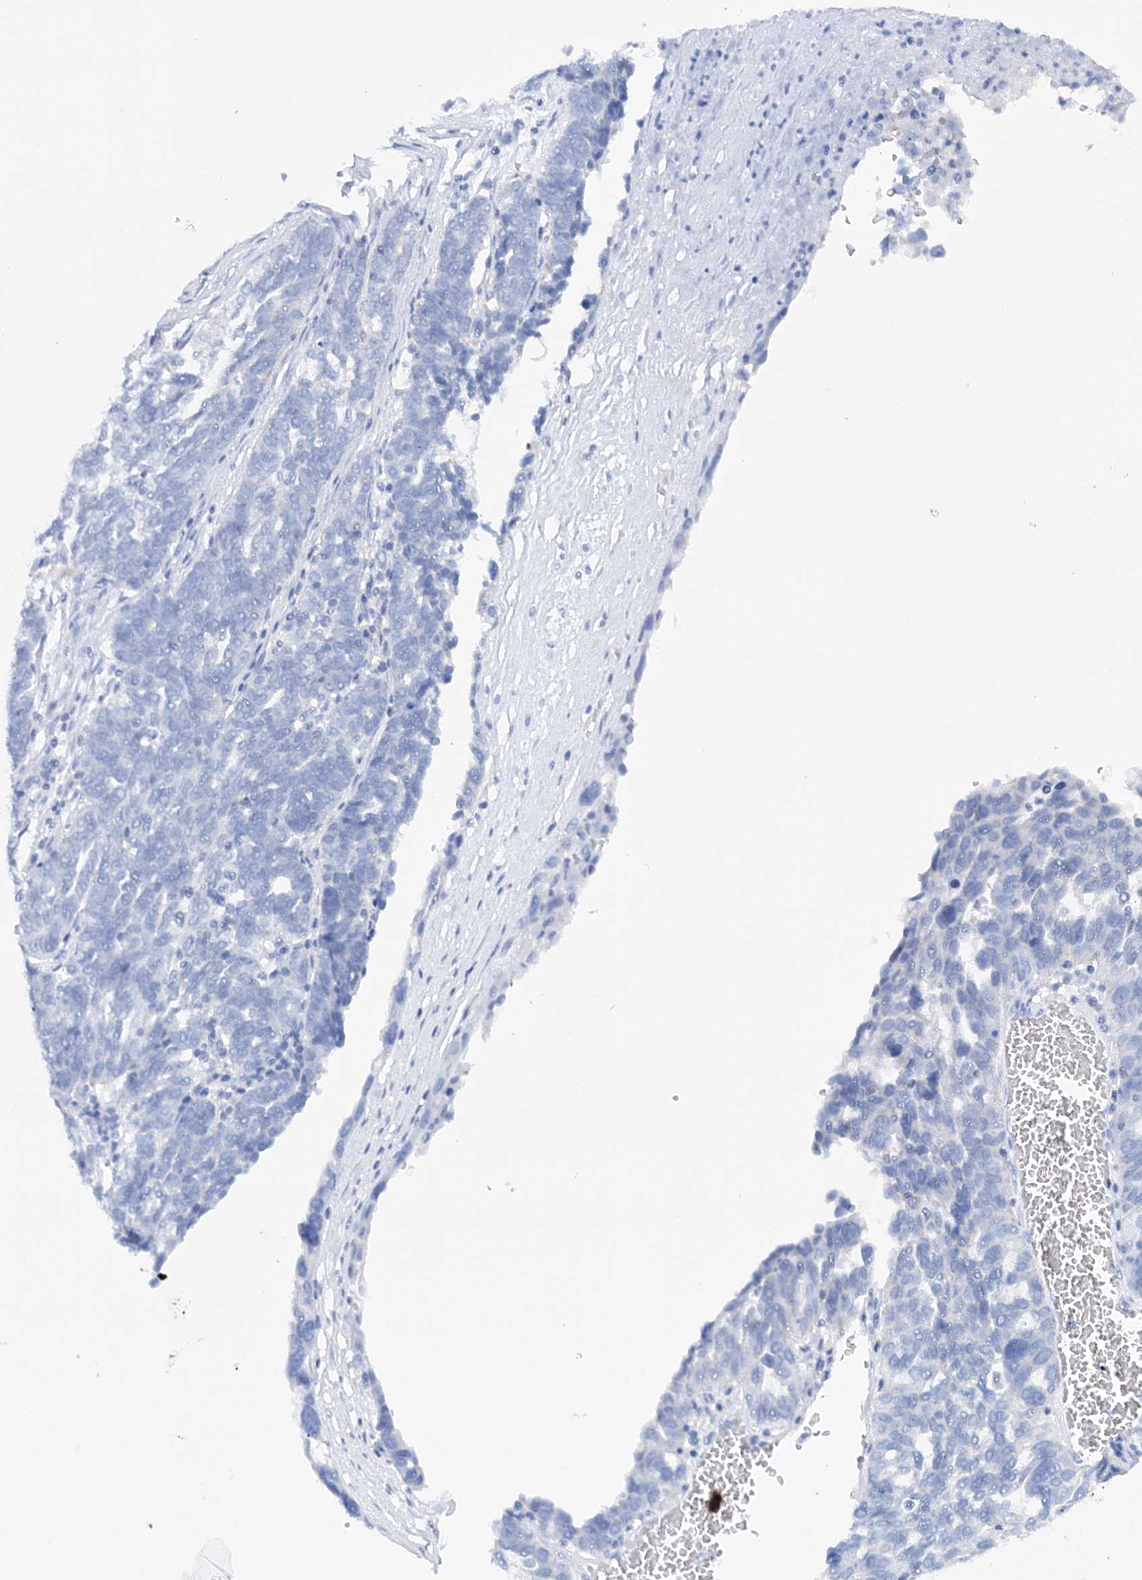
{"staining": {"intensity": "negative", "quantity": "none", "location": "none"}, "tissue": "ovarian cancer", "cell_type": "Tumor cells", "image_type": "cancer", "snomed": [{"axis": "morphology", "description": "Cystadenocarcinoma, serous, NOS"}, {"axis": "topography", "description": "Ovary"}], "caption": "Image shows no significant protein expression in tumor cells of serous cystadenocarcinoma (ovarian).", "gene": "TTC32", "patient": {"sex": "female", "age": 59}}